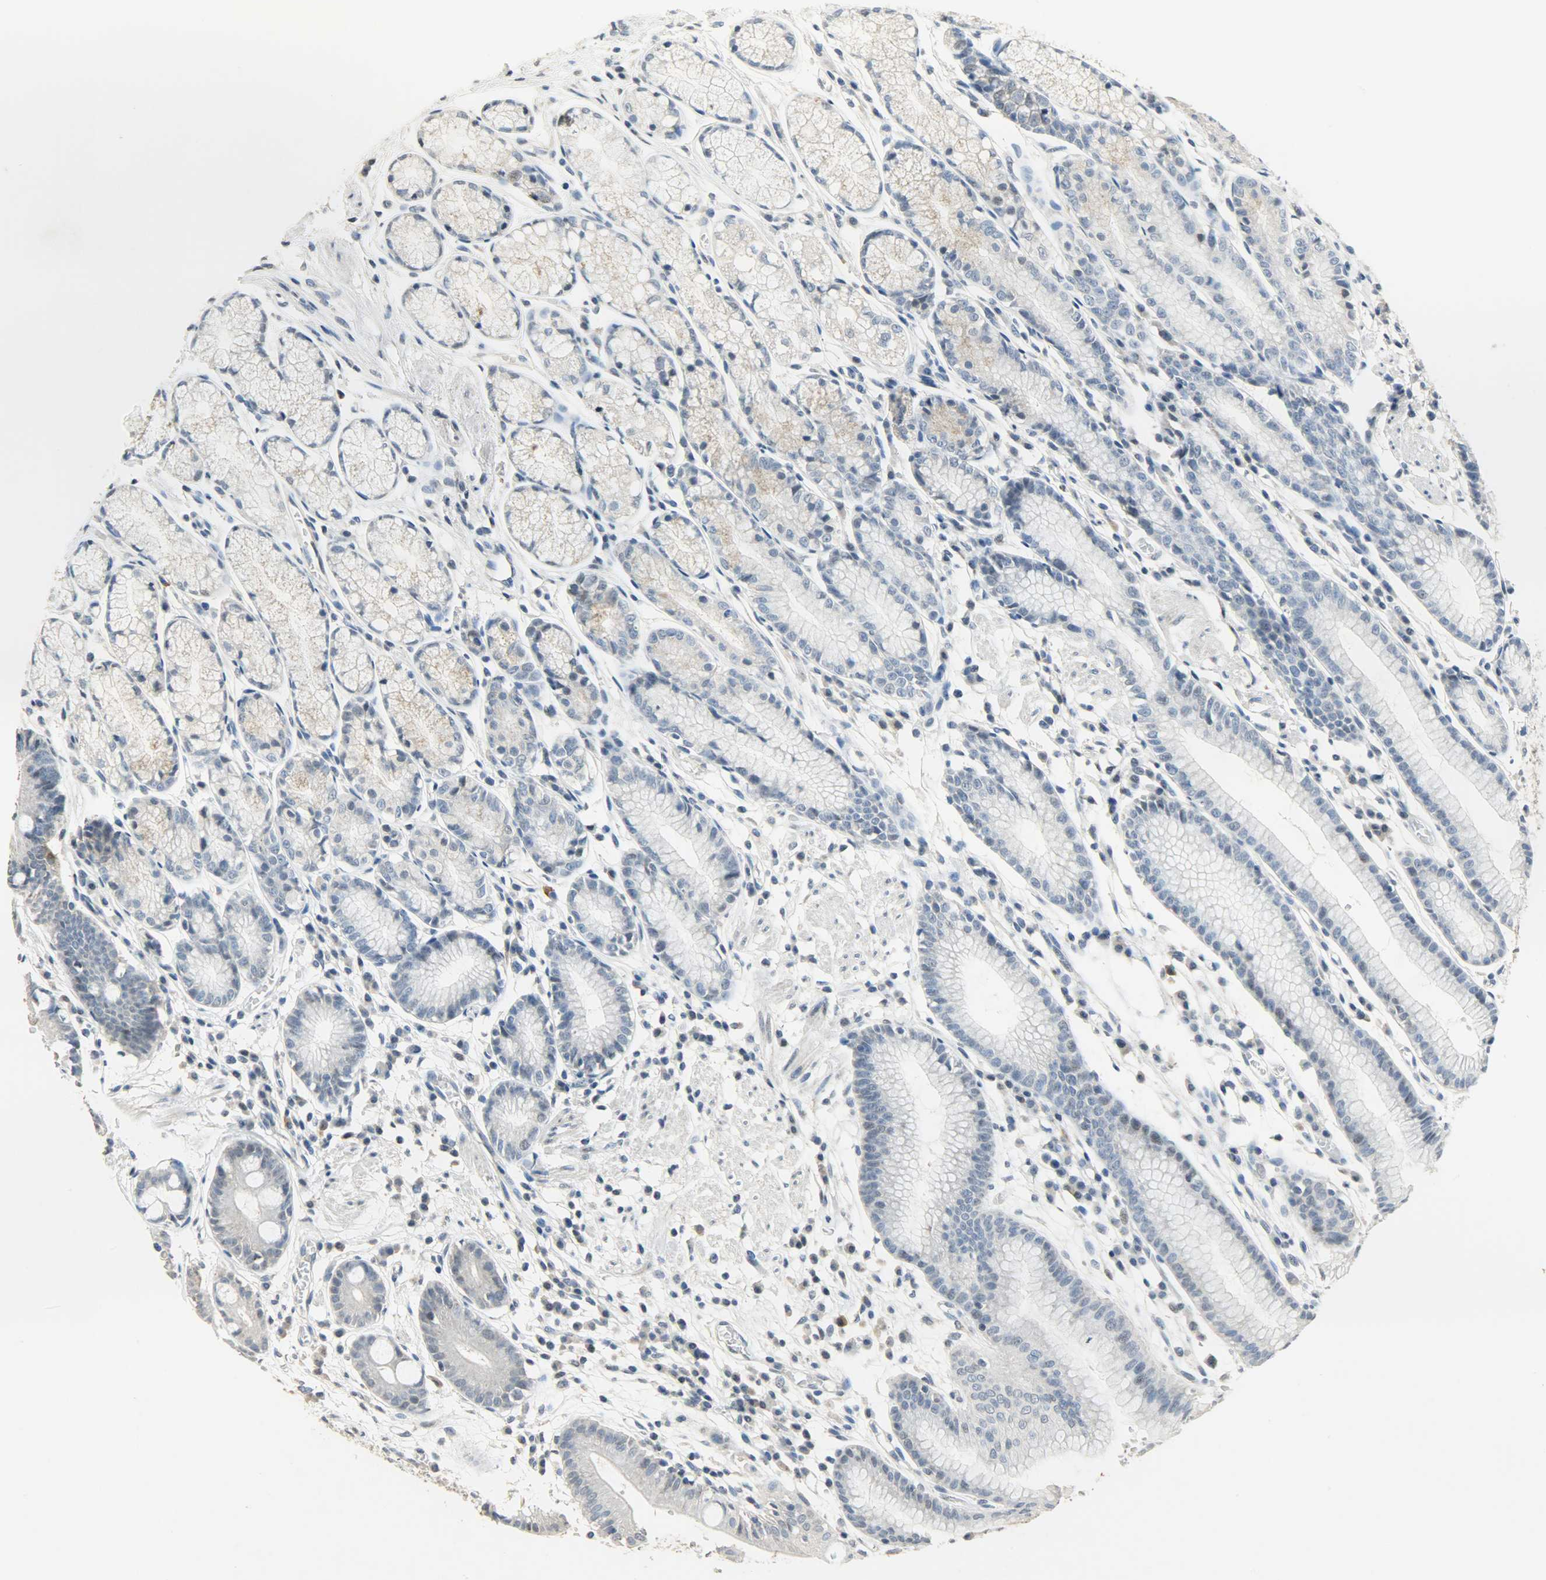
{"staining": {"intensity": "negative", "quantity": "none", "location": "none"}, "tissue": "stomach", "cell_type": "Glandular cells", "image_type": "normal", "snomed": [{"axis": "morphology", "description": "Normal tissue, NOS"}, {"axis": "morphology", "description": "Inflammation, NOS"}, {"axis": "topography", "description": "Stomach, lower"}], "caption": "DAB immunohistochemical staining of benign stomach shows no significant expression in glandular cells.", "gene": "DNAJB6", "patient": {"sex": "male", "age": 59}}